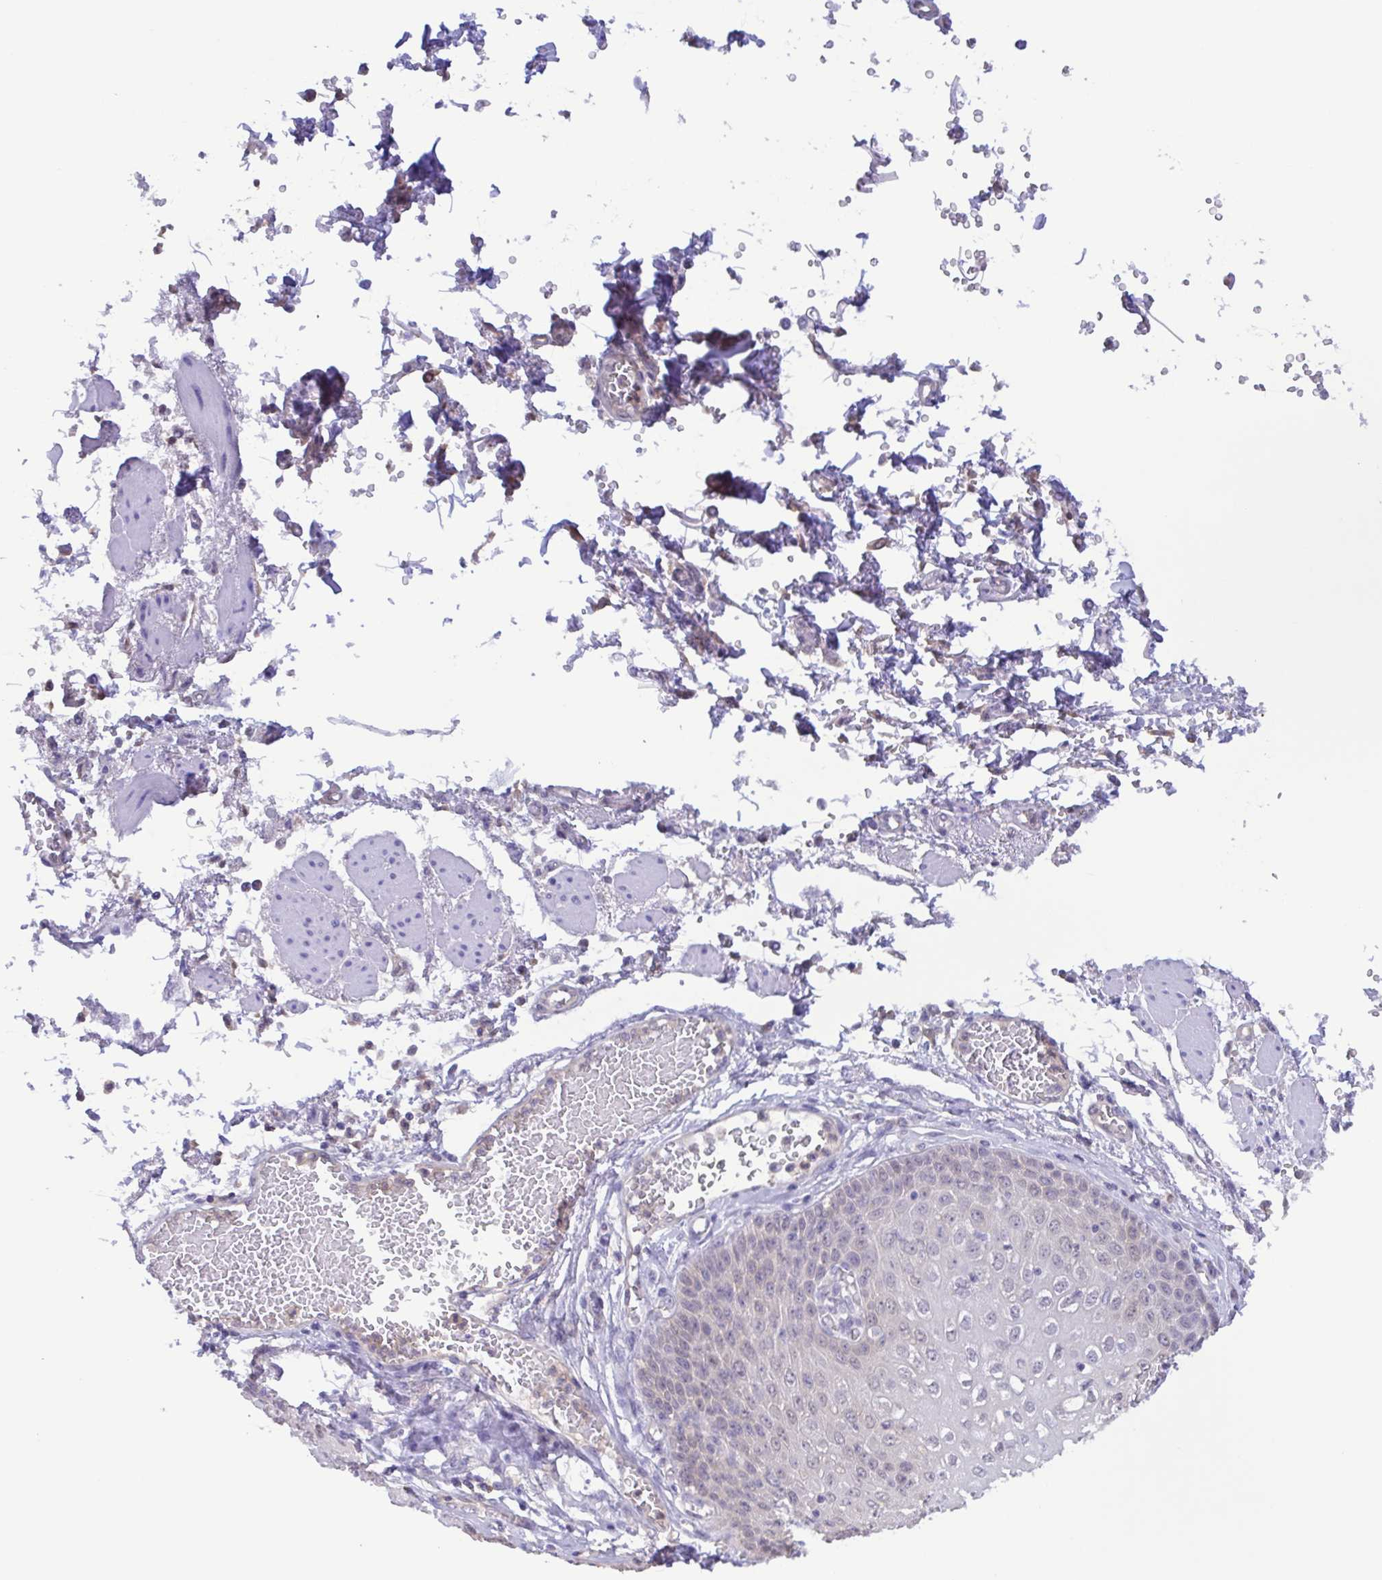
{"staining": {"intensity": "weak", "quantity": "<25%", "location": "nuclear"}, "tissue": "esophagus", "cell_type": "Squamous epithelial cells", "image_type": "normal", "snomed": [{"axis": "morphology", "description": "Normal tissue, NOS"}, {"axis": "morphology", "description": "Adenocarcinoma, NOS"}, {"axis": "topography", "description": "Esophagus"}], "caption": "Immunohistochemistry (IHC) image of normal human esophagus stained for a protein (brown), which demonstrates no positivity in squamous epithelial cells. Brightfield microscopy of IHC stained with DAB (3,3'-diaminobenzidine) (brown) and hematoxylin (blue), captured at high magnification.", "gene": "LDHC", "patient": {"sex": "male", "age": 81}}